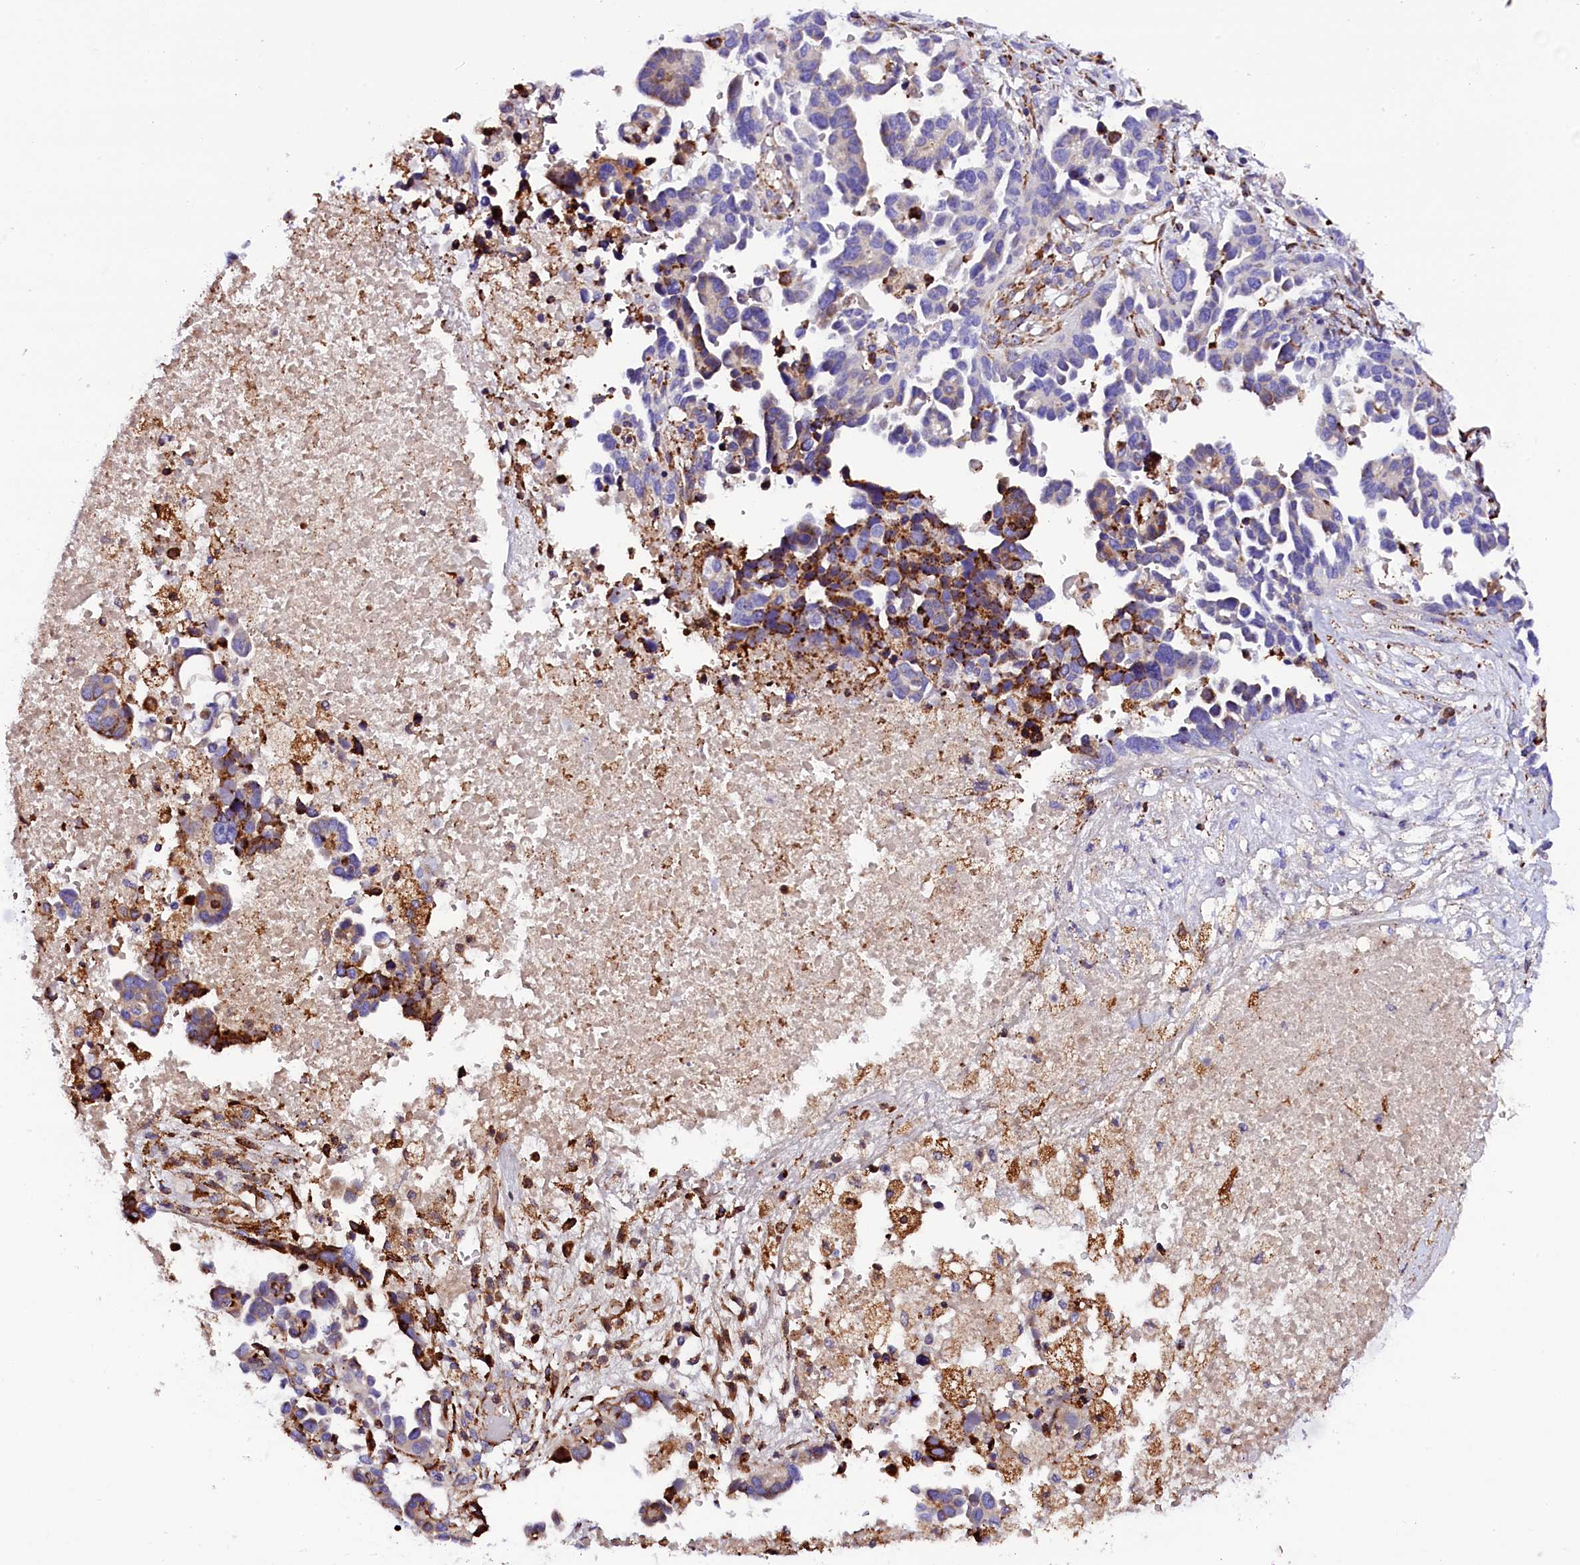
{"staining": {"intensity": "negative", "quantity": "none", "location": "none"}, "tissue": "ovarian cancer", "cell_type": "Tumor cells", "image_type": "cancer", "snomed": [{"axis": "morphology", "description": "Cystadenocarcinoma, serous, NOS"}, {"axis": "topography", "description": "Ovary"}], "caption": "This histopathology image is of ovarian cancer stained with IHC to label a protein in brown with the nuclei are counter-stained blue. There is no positivity in tumor cells.", "gene": "CMTR2", "patient": {"sex": "female", "age": 54}}